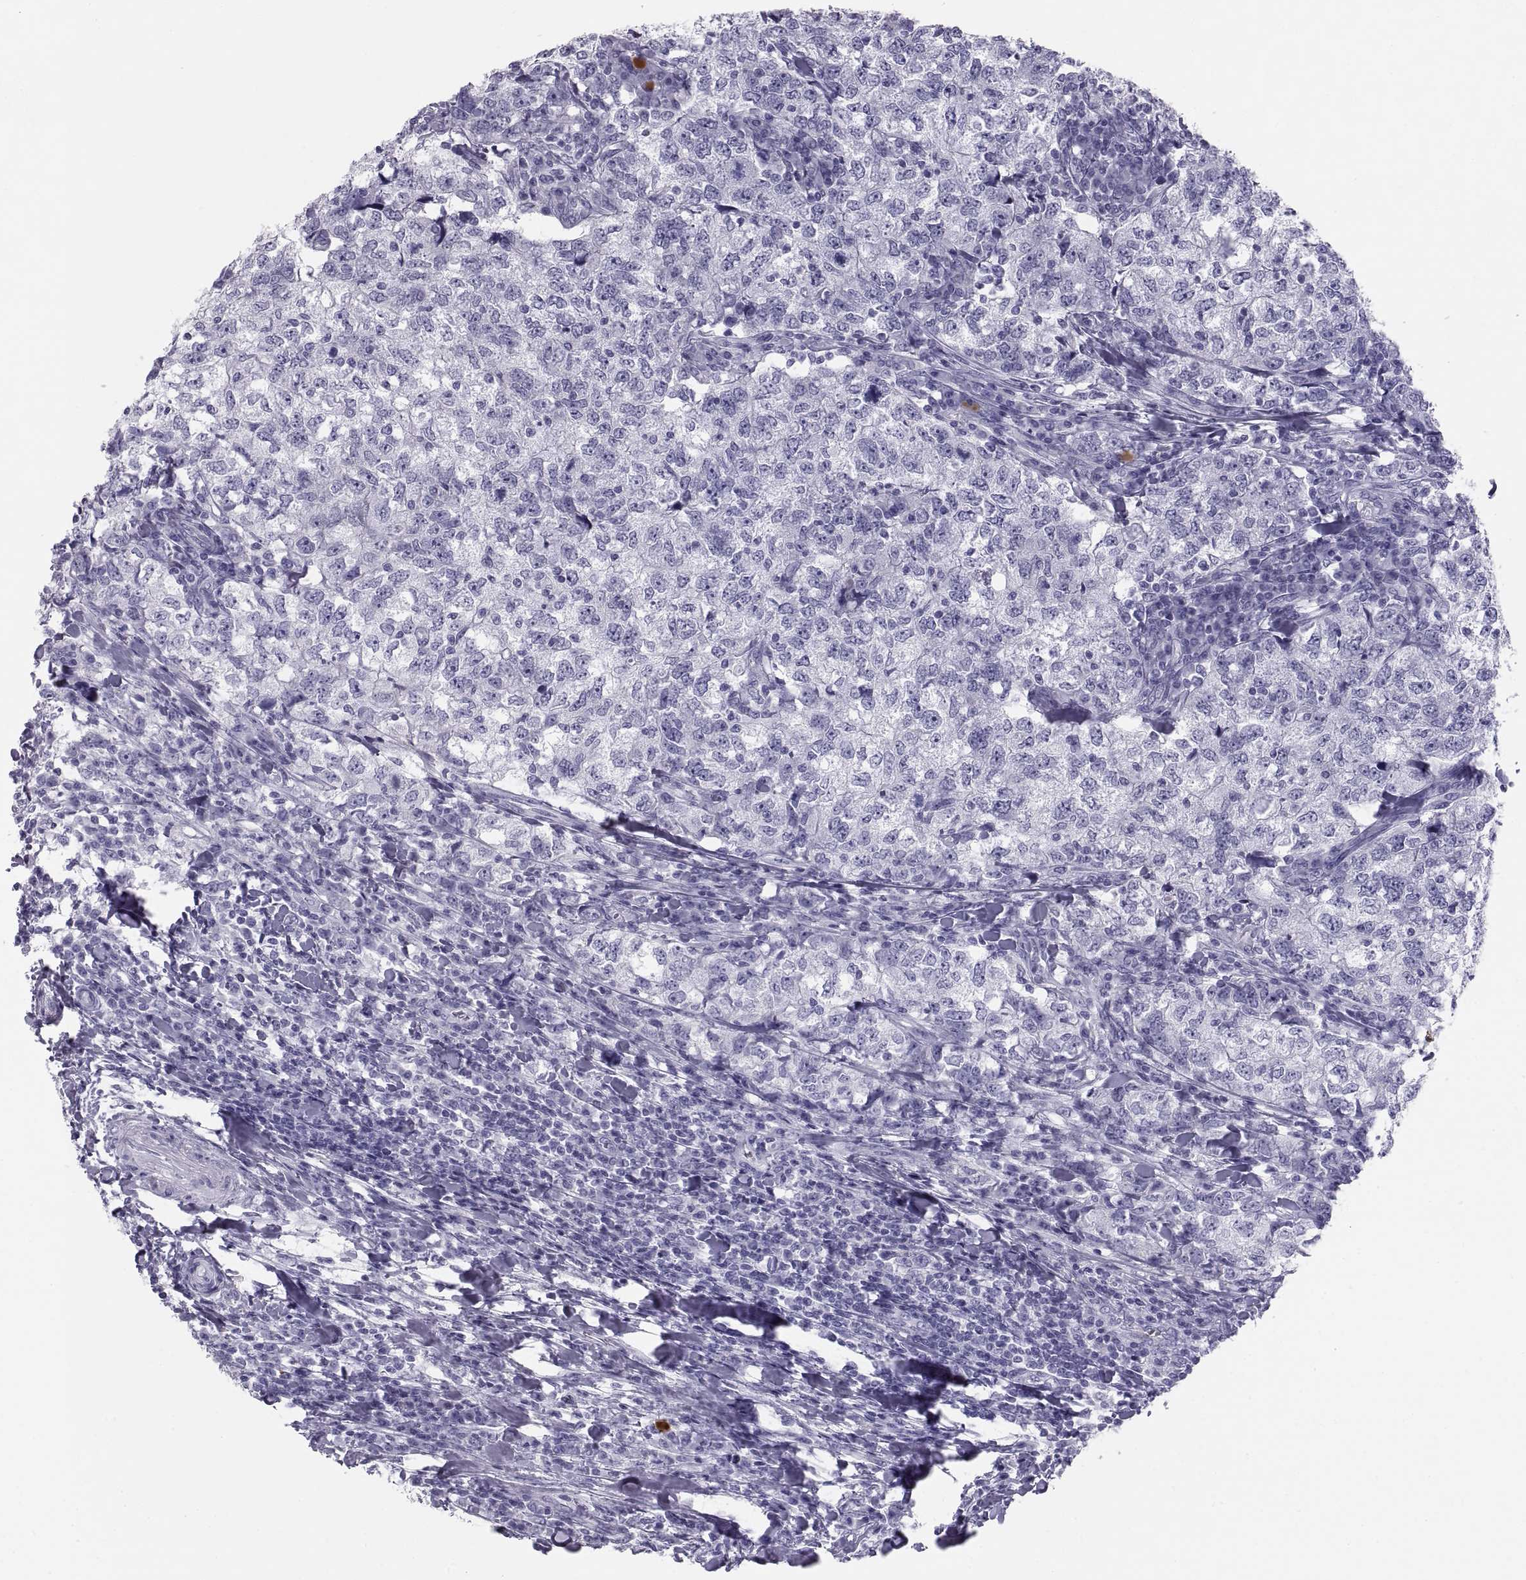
{"staining": {"intensity": "negative", "quantity": "none", "location": "none"}, "tissue": "breast cancer", "cell_type": "Tumor cells", "image_type": "cancer", "snomed": [{"axis": "morphology", "description": "Duct carcinoma"}, {"axis": "topography", "description": "Breast"}], "caption": "The micrograph reveals no significant staining in tumor cells of breast invasive ductal carcinoma.", "gene": "PAX2", "patient": {"sex": "female", "age": 30}}